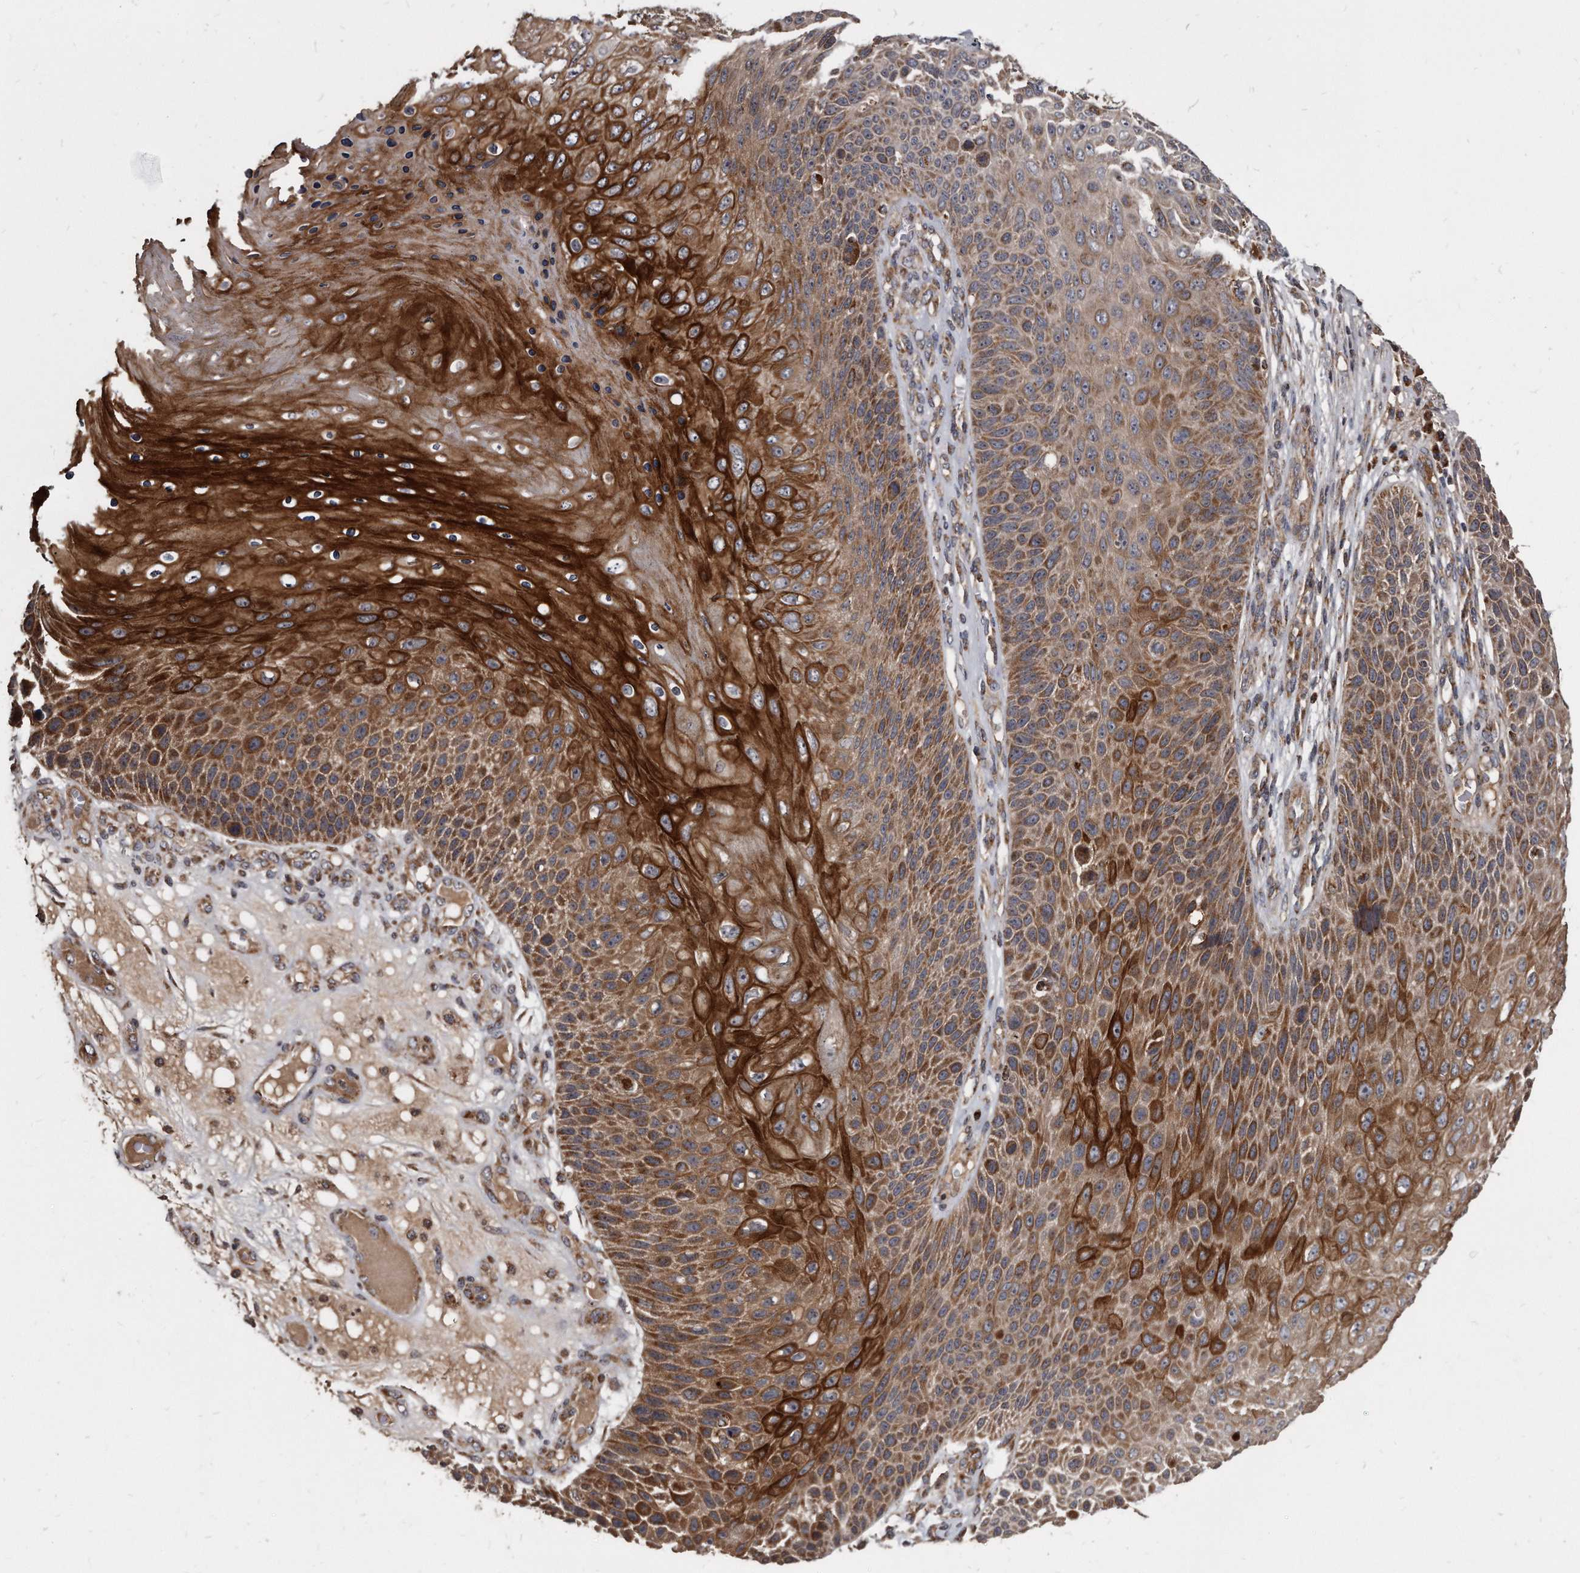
{"staining": {"intensity": "strong", "quantity": ">75%", "location": "cytoplasmic/membranous"}, "tissue": "skin cancer", "cell_type": "Tumor cells", "image_type": "cancer", "snomed": [{"axis": "morphology", "description": "Squamous cell carcinoma, NOS"}, {"axis": "topography", "description": "Skin"}], "caption": "The histopathology image exhibits a brown stain indicating the presence of a protein in the cytoplasmic/membranous of tumor cells in skin cancer (squamous cell carcinoma).", "gene": "FAM136A", "patient": {"sex": "female", "age": 88}}